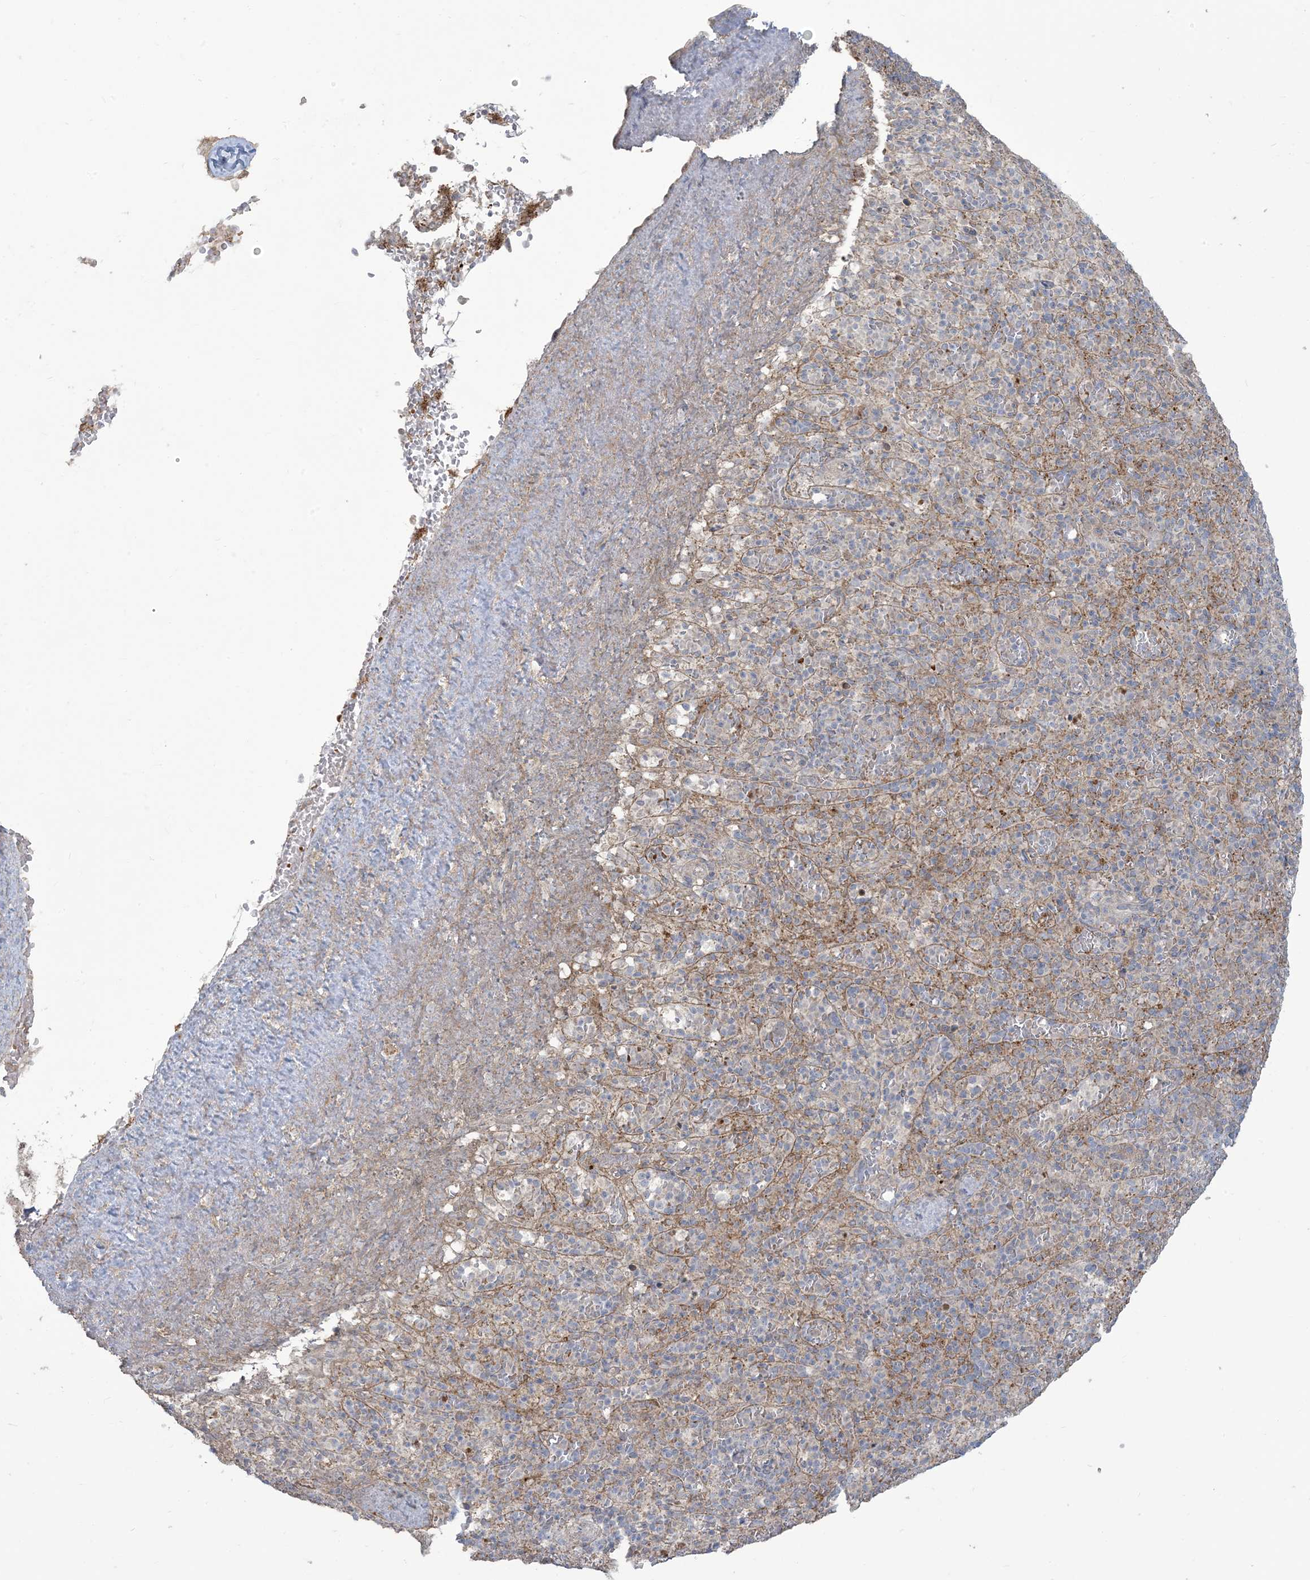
{"staining": {"intensity": "weak", "quantity": "<25%", "location": "cytoplasmic/membranous"}, "tissue": "spleen", "cell_type": "Cells in red pulp", "image_type": "normal", "snomed": [{"axis": "morphology", "description": "Normal tissue, NOS"}, {"axis": "topography", "description": "Spleen"}], "caption": "Immunohistochemistry (IHC) micrograph of benign spleen: human spleen stained with DAB (3,3'-diaminobenzidine) shows no significant protein staining in cells in red pulp.", "gene": "KLHL18", "patient": {"sex": "female", "age": 74}}